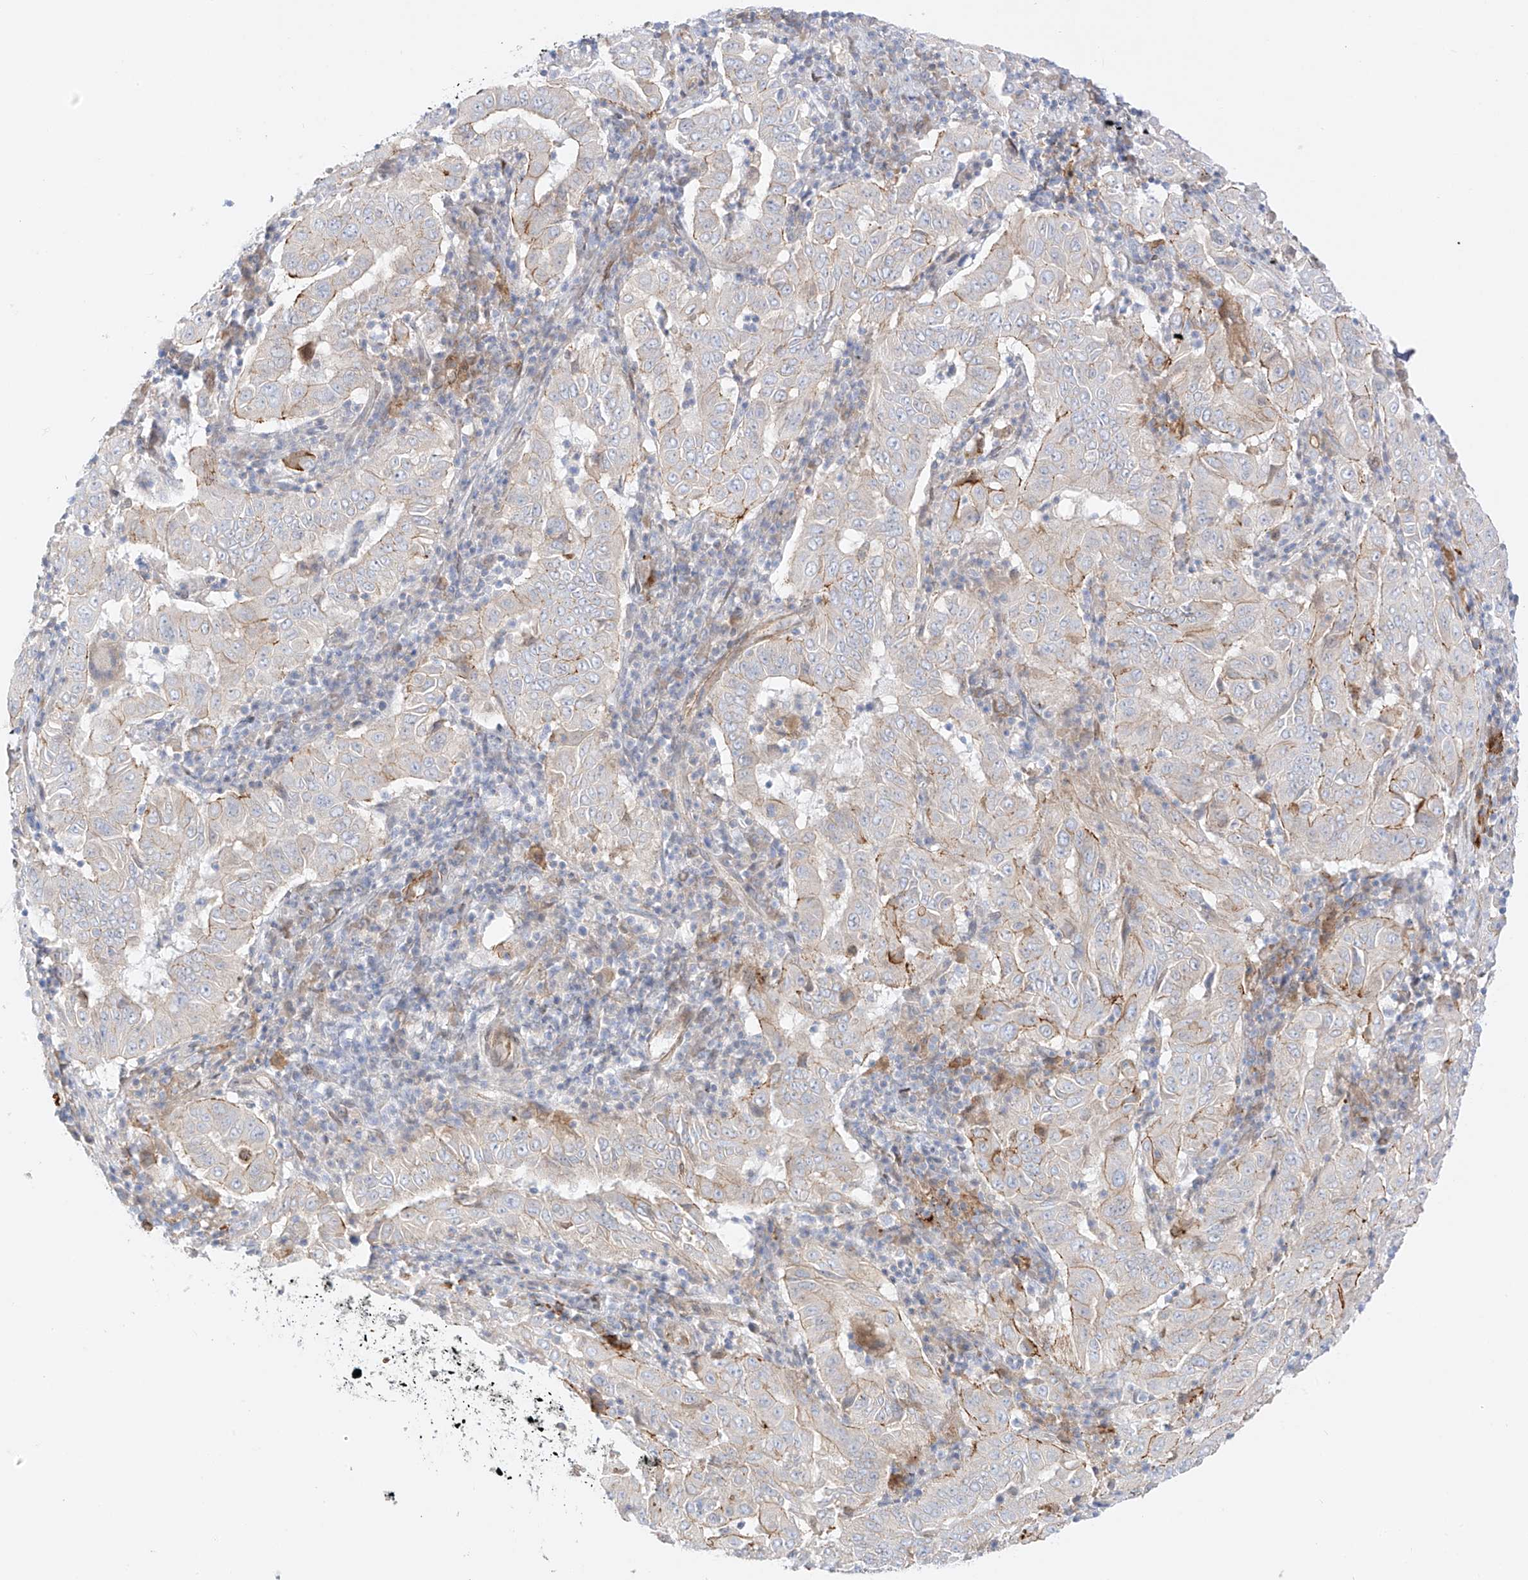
{"staining": {"intensity": "moderate", "quantity": "<25%", "location": "cytoplasmic/membranous"}, "tissue": "pancreatic cancer", "cell_type": "Tumor cells", "image_type": "cancer", "snomed": [{"axis": "morphology", "description": "Adenocarcinoma, NOS"}, {"axis": "topography", "description": "Pancreas"}], "caption": "A brown stain shows moderate cytoplasmic/membranous staining of a protein in adenocarcinoma (pancreatic) tumor cells. Nuclei are stained in blue.", "gene": "PCYOX1", "patient": {"sex": "male", "age": 63}}